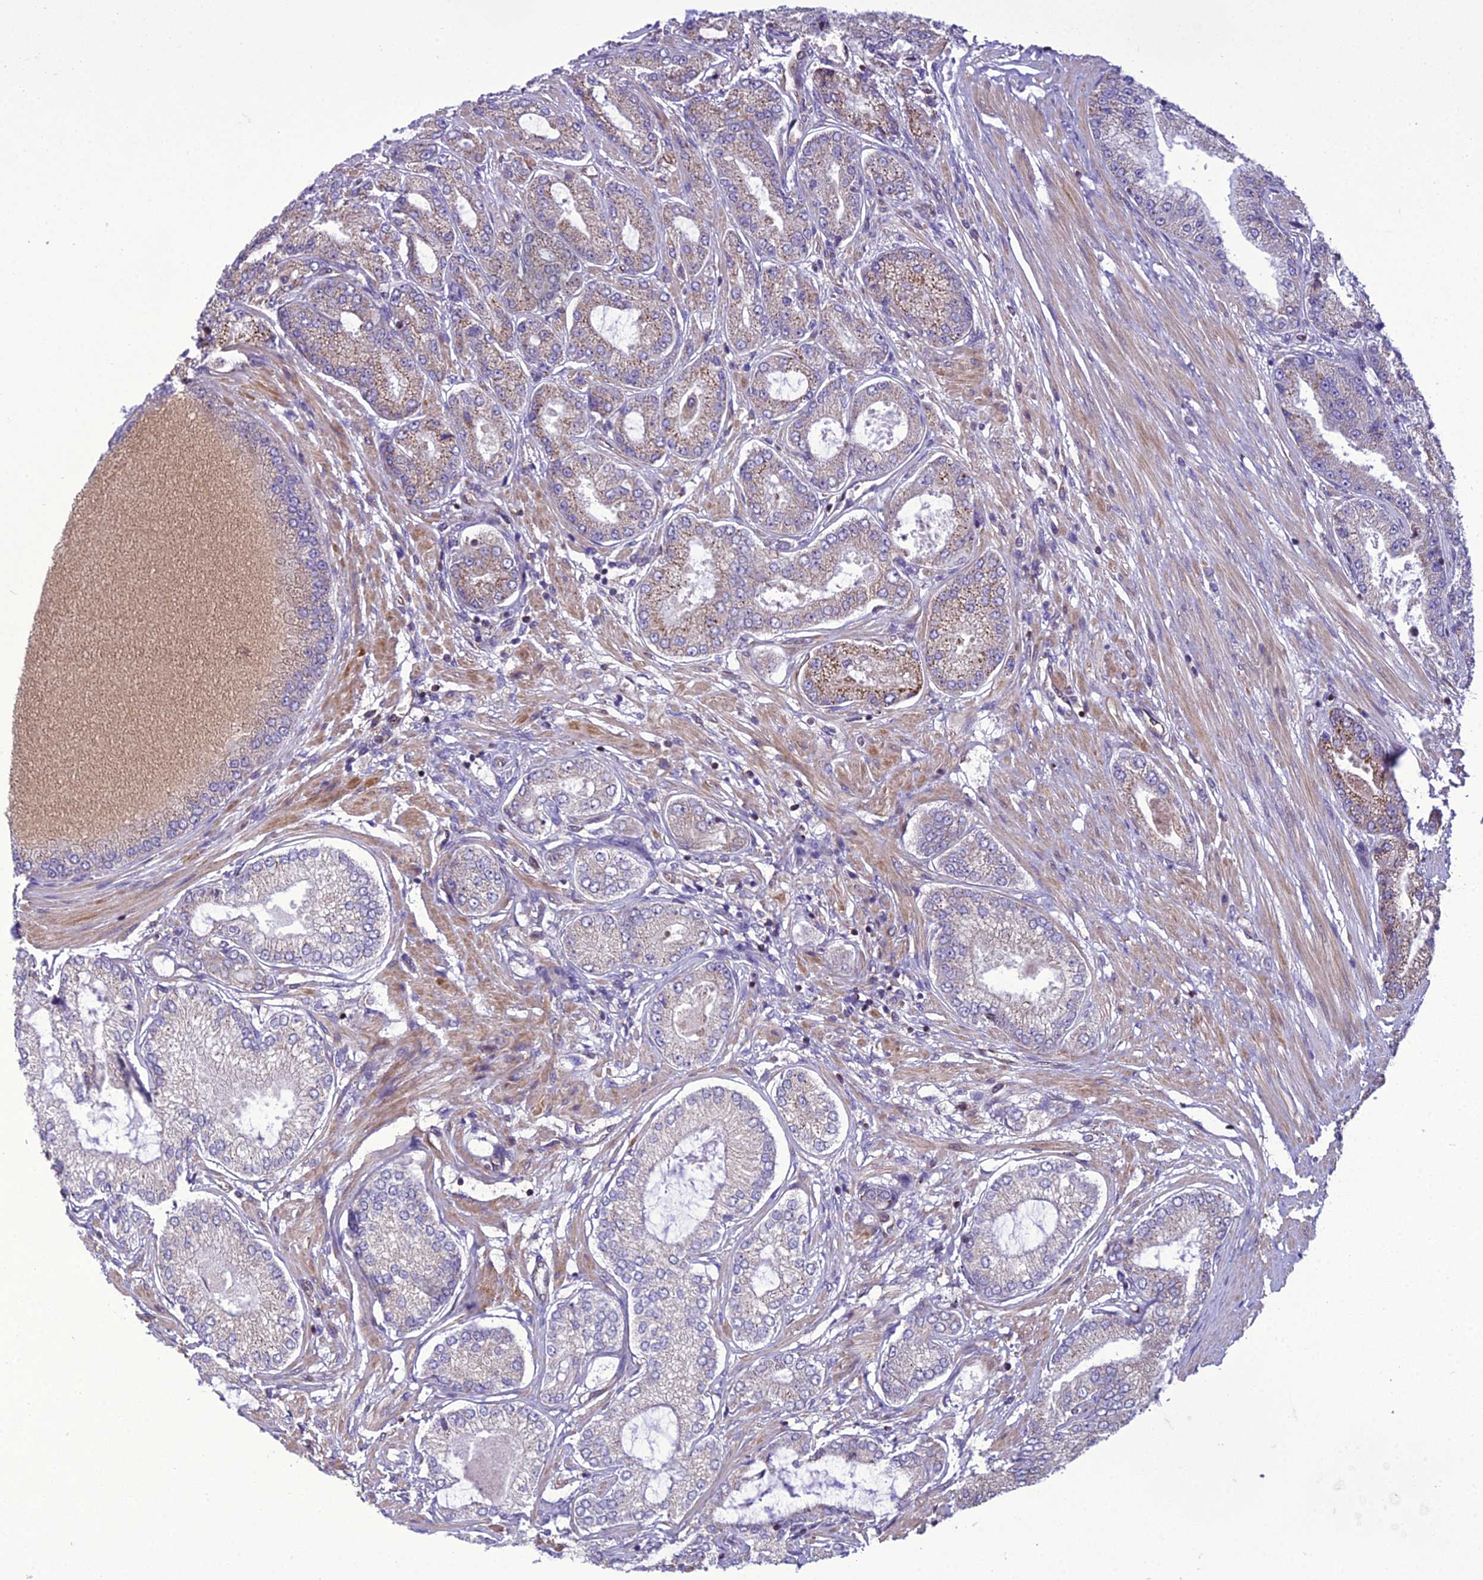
{"staining": {"intensity": "weak", "quantity": "25%-75%", "location": "cytoplasmic/membranous"}, "tissue": "prostate cancer", "cell_type": "Tumor cells", "image_type": "cancer", "snomed": [{"axis": "morphology", "description": "Adenocarcinoma, High grade"}, {"axis": "topography", "description": "Prostate"}], "caption": "Immunohistochemistry (IHC) histopathology image of prostate cancer stained for a protein (brown), which exhibits low levels of weak cytoplasmic/membranous expression in approximately 25%-75% of tumor cells.", "gene": "GIMAP1", "patient": {"sex": "male", "age": 71}}